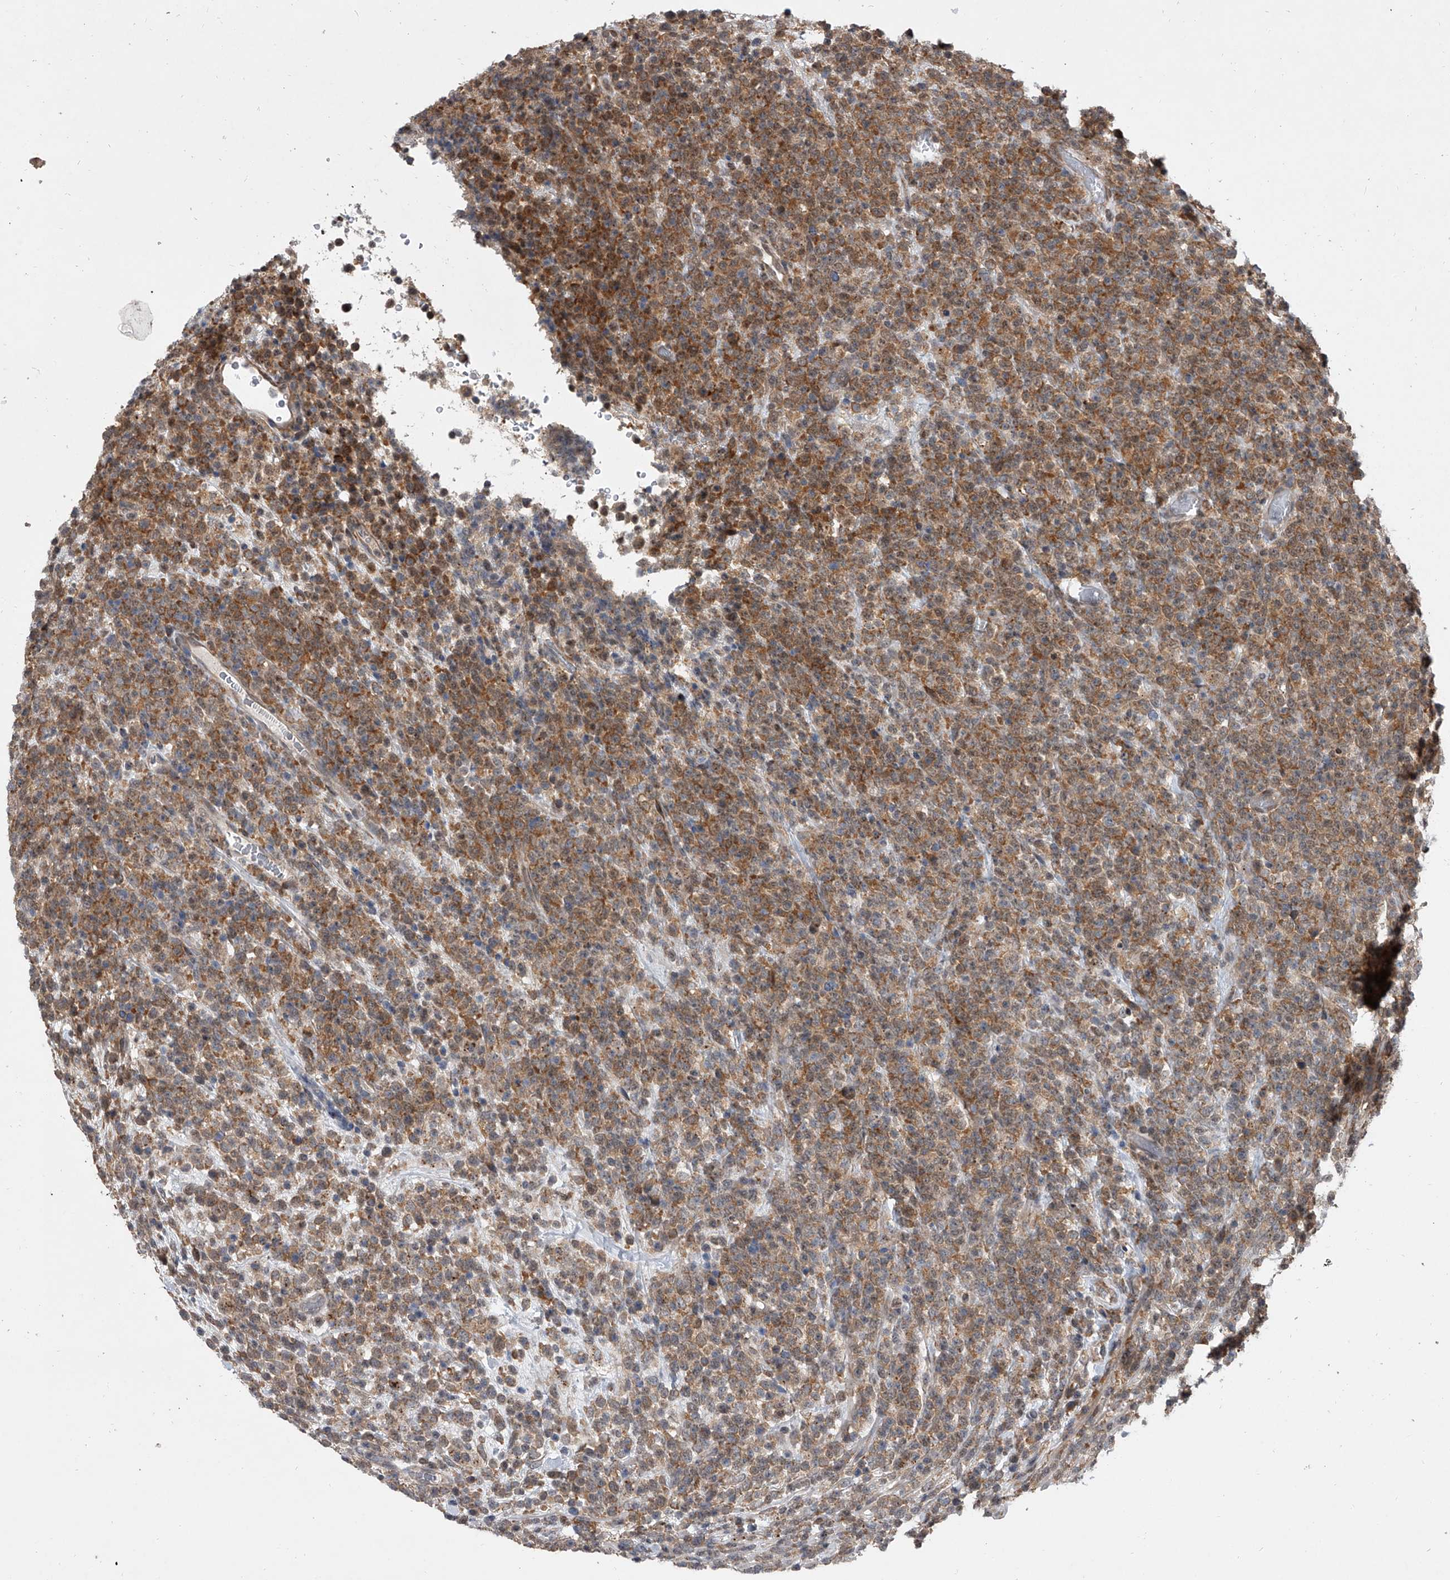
{"staining": {"intensity": "moderate", "quantity": ">75%", "location": "cytoplasmic/membranous"}, "tissue": "lymphoma", "cell_type": "Tumor cells", "image_type": "cancer", "snomed": [{"axis": "morphology", "description": "Malignant lymphoma, non-Hodgkin's type, High grade"}, {"axis": "topography", "description": "Colon"}], "caption": "Lymphoma stained for a protein (brown) shows moderate cytoplasmic/membranous positive expression in approximately >75% of tumor cells.", "gene": "GEMIN8", "patient": {"sex": "female", "age": 53}}